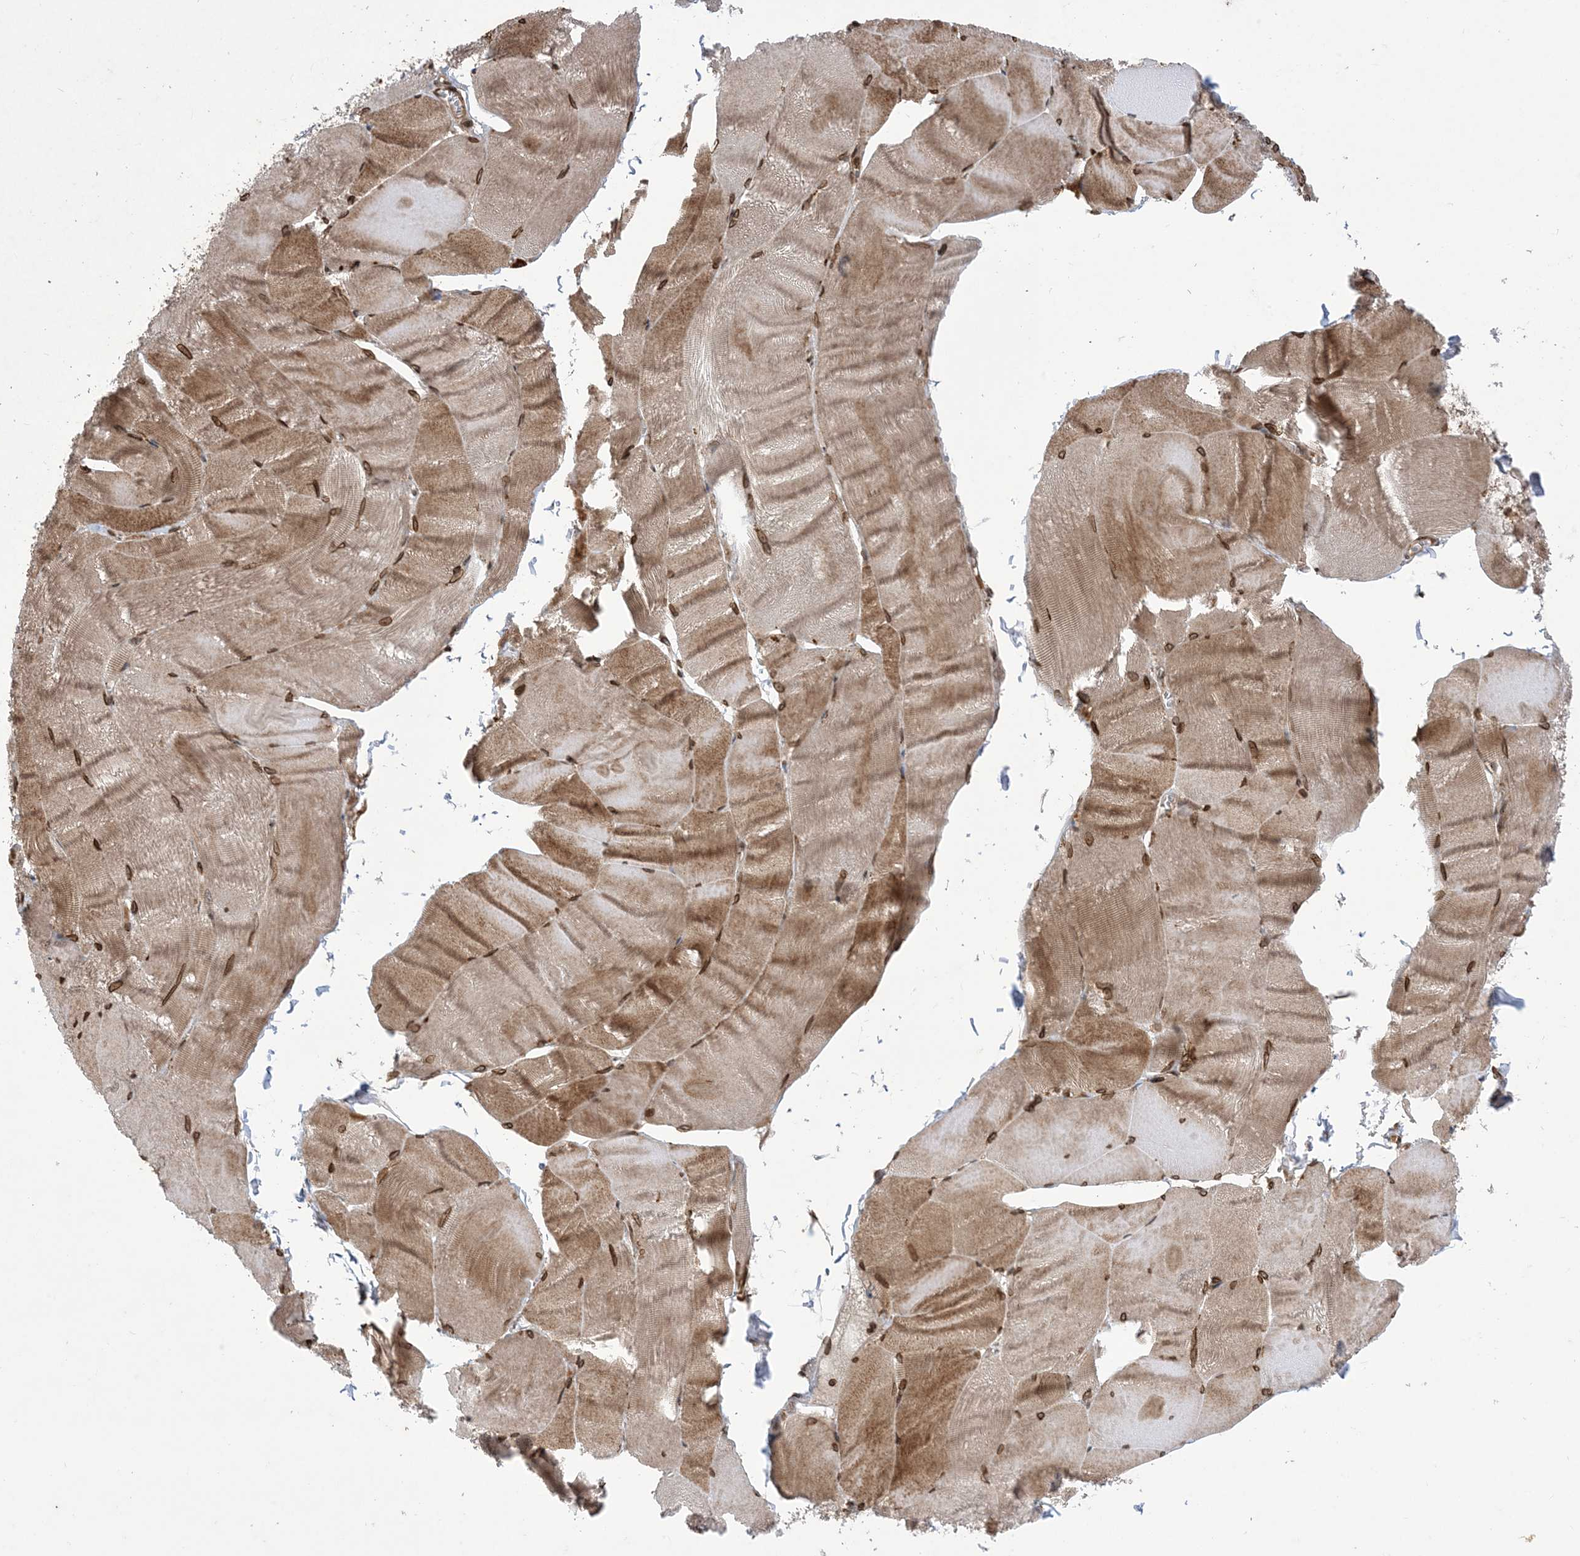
{"staining": {"intensity": "moderate", "quantity": ">75%", "location": "cytoplasmic/membranous"}, "tissue": "skeletal muscle", "cell_type": "Myocytes", "image_type": "normal", "snomed": [{"axis": "morphology", "description": "Normal tissue, NOS"}, {"axis": "morphology", "description": "Basal cell carcinoma"}, {"axis": "topography", "description": "Skeletal muscle"}], "caption": "Brown immunohistochemical staining in unremarkable skeletal muscle demonstrates moderate cytoplasmic/membranous expression in approximately >75% of myocytes. The staining is performed using DAB brown chromogen to label protein expression. The nuclei are counter-stained blue using hematoxylin.", "gene": "CASP4", "patient": {"sex": "female", "age": 64}}